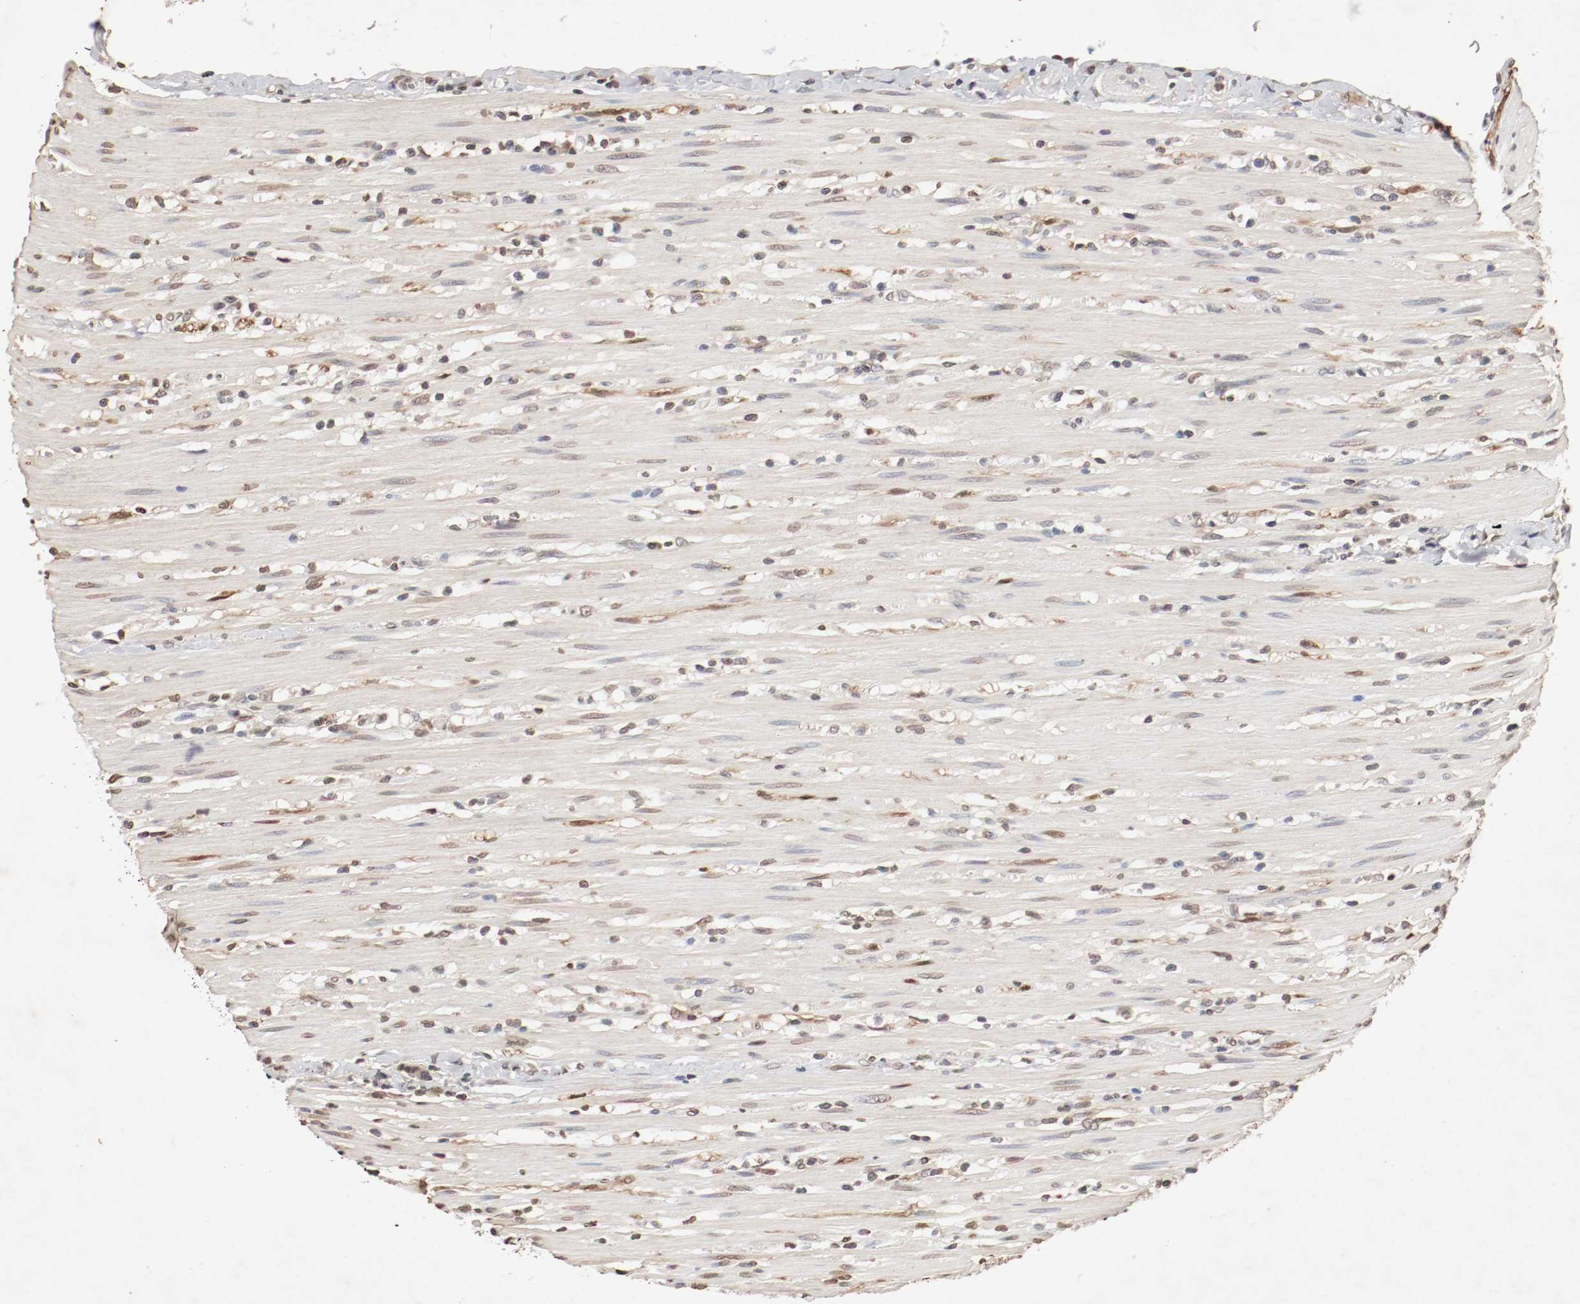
{"staining": {"intensity": "weak", "quantity": "25%-75%", "location": "cytoplasmic/membranous"}, "tissue": "colorectal cancer", "cell_type": "Tumor cells", "image_type": "cancer", "snomed": [{"axis": "morphology", "description": "Adenocarcinoma, NOS"}, {"axis": "topography", "description": "Rectum"}], "caption": "Immunohistochemistry (IHC) of colorectal cancer exhibits low levels of weak cytoplasmic/membranous expression in about 25%-75% of tumor cells.", "gene": "WASL", "patient": {"sex": "female", "age": 66}}